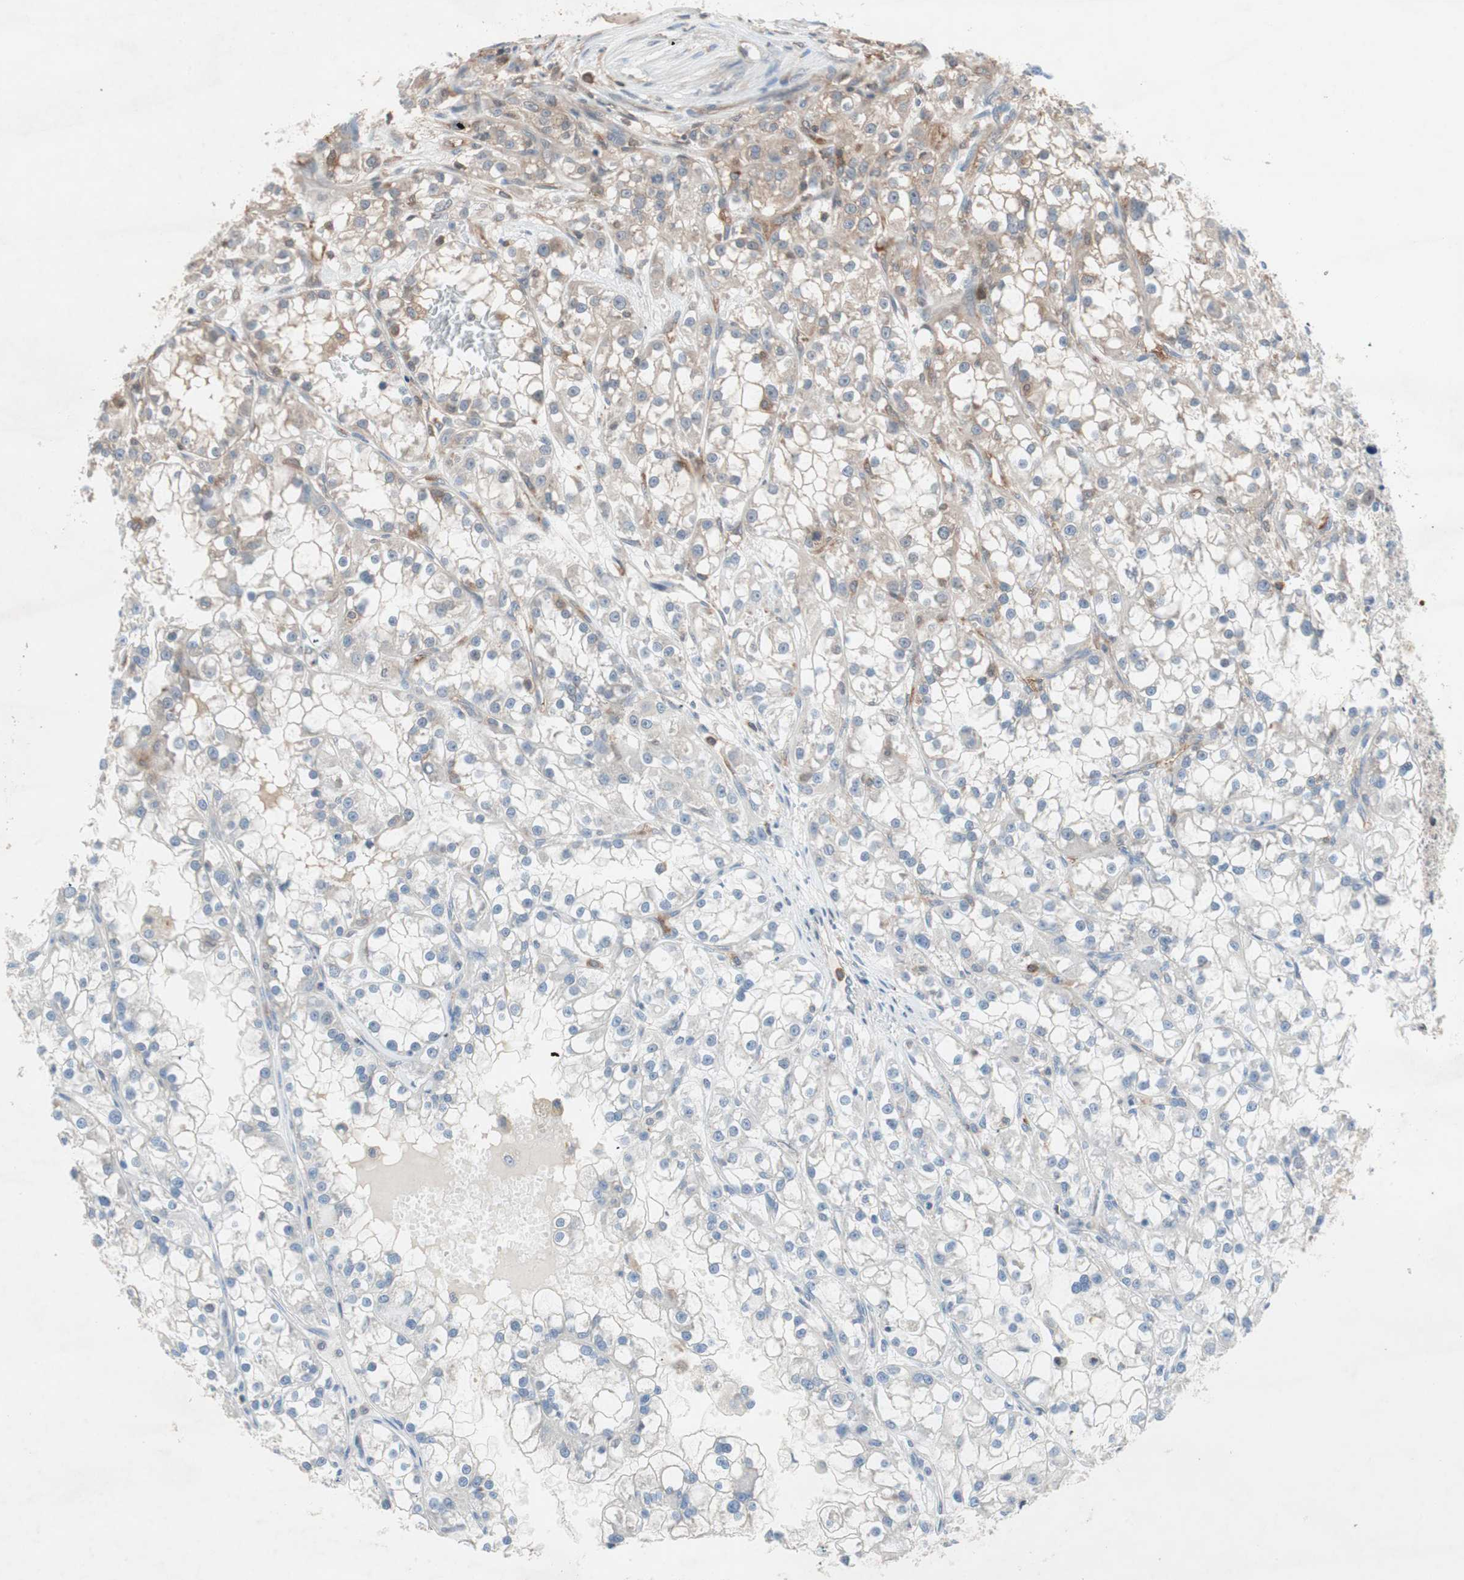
{"staining": {"intensity": "weak", "quantity": "<25%", "location": "cytoplasmic/membranous"}, "tissue": "renal cancer", "cell_type": "Tumor cells", "image_type": "cancer", "snomed": [{"axis": "morphology", "description": "Adenocarcinoma, NOS"}, {"axis": "topography", "description": "Kidney"}], "caption": "Micrograph shows no significant protein expression in tumor cells of adenocarcinoma (renal).", "gene": "GALT", "patient": {"sex": "female", "age": 52}}